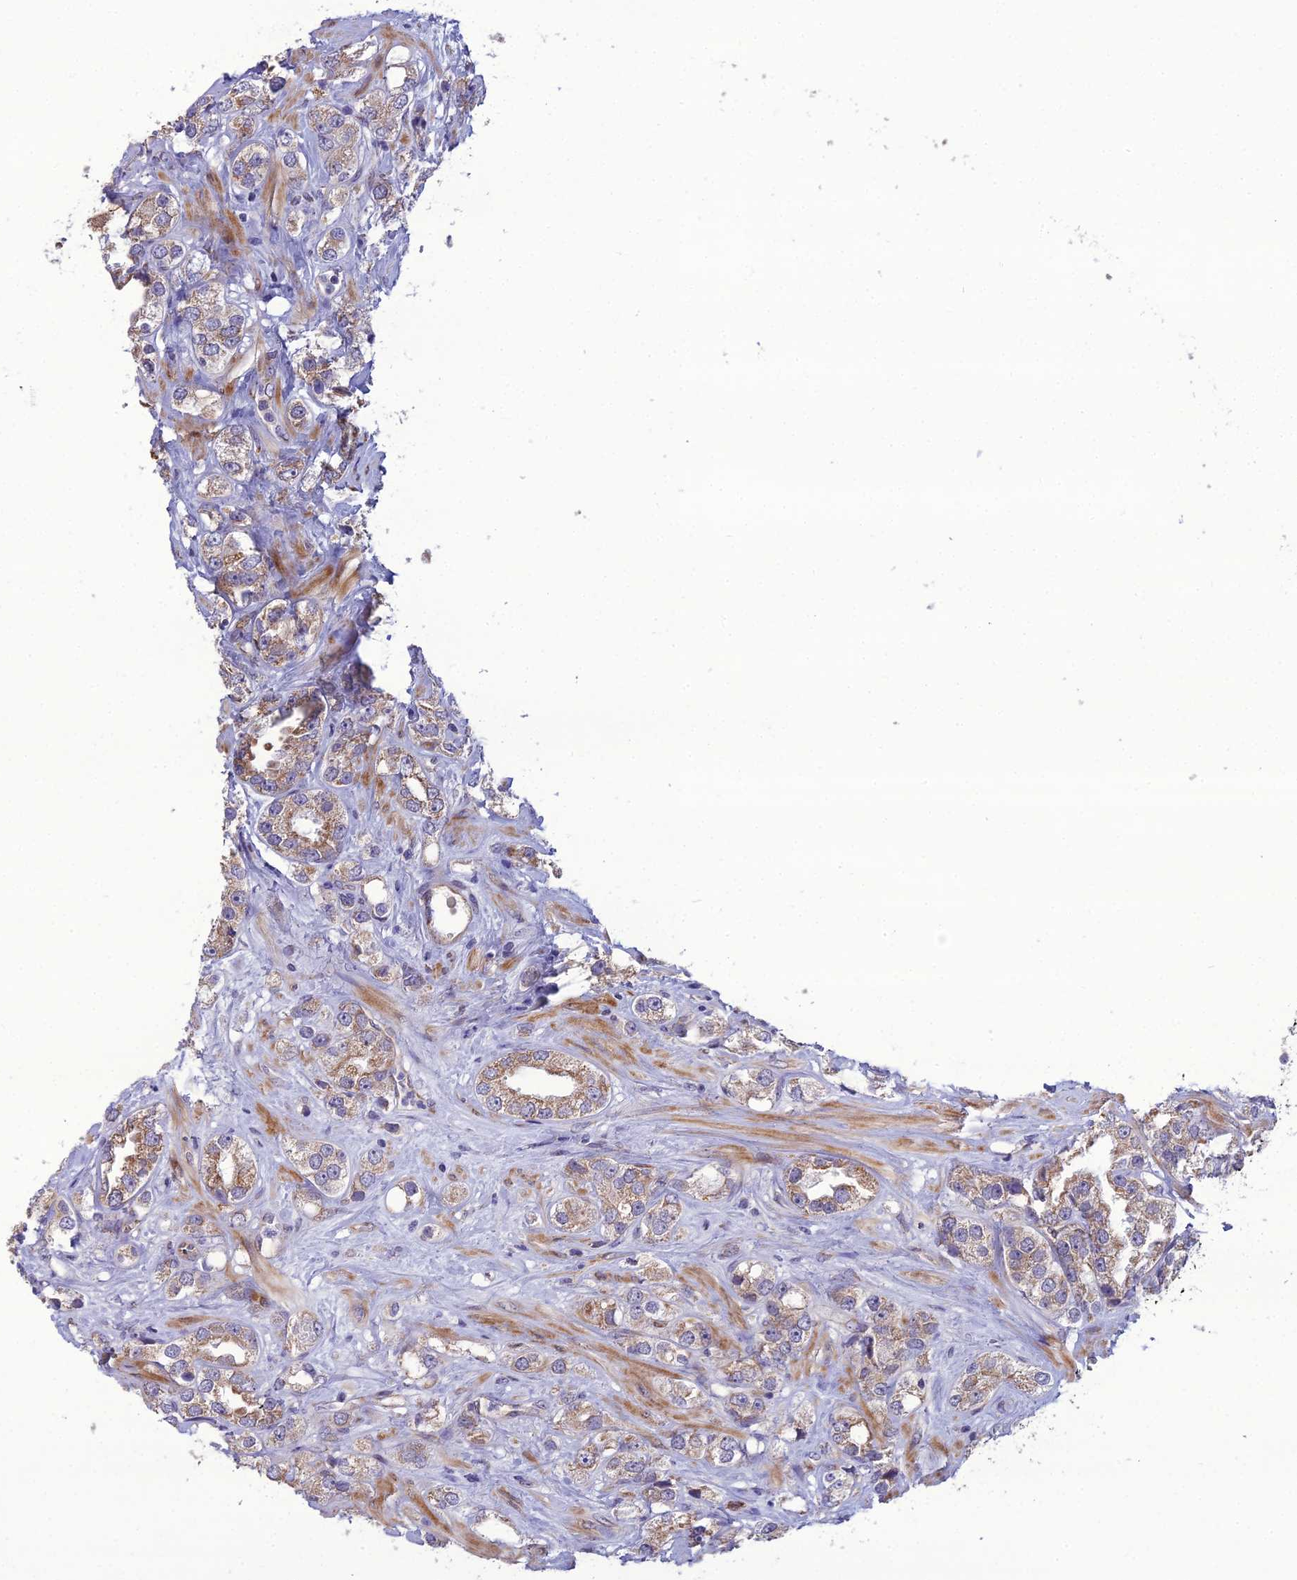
{"staining": {"intensity": "moderate", "quantity": "25%-75%", "location": "cytoplasmic/membranous"}, "tissue": "prostate cancer", "cell_type": "Tumor cells", "image_type": "cancer", "snomed": [{"axis": "morphology", "description": "Adenocarcinoma, NOS"}, {"axis": "topography", "description": "Prostate"}], "caption": "Immunohistochemistry (IHC) photomicrograph of neoplastic tissue: prostate adenocarcinoma stained using immunohistochemistry (IHC) displays medium levels of moderate protein expression localized specifically in the cytoplasmic/membranous of tumor cells, appearing as a cytoplasmic/membranous brown color.", "gene": "NODAL", "patient": {"sex": "male", "age": 79}}